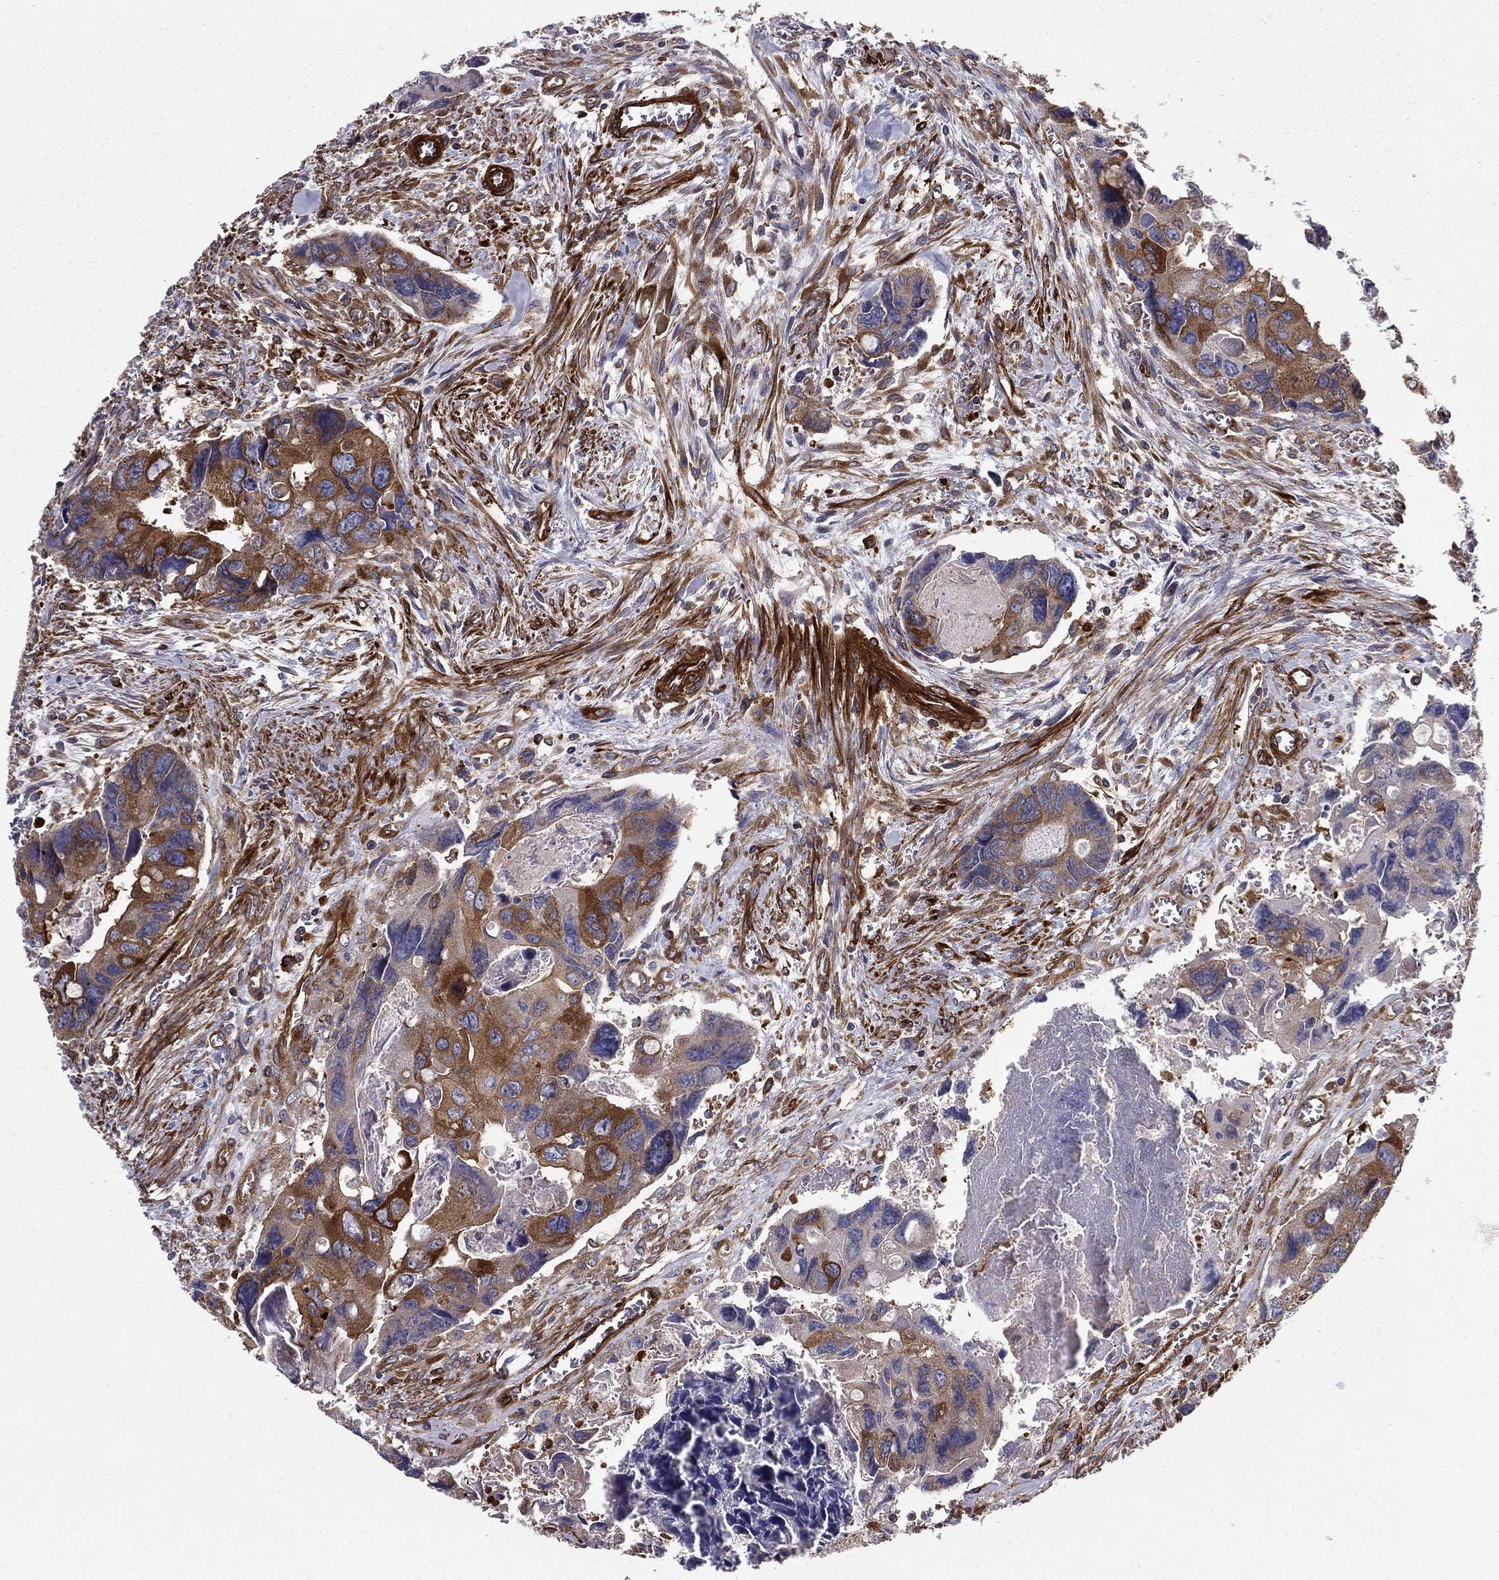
{"staining": {"intensity": "strong", "quantity": "<25%", "location": "cytoplasmic/membranous"}, "tissue": "colorectal cancer", "cell_type": "Tumor cells", "image_type": "cancer", "snomed": [{"axis": "morphology", "description": "Adenocarcinoma, NOS"}, {"axis": "topography", "description": "Rectum"}], "caption": "Protein analysis of colorectal adenocarcinoma tissue demonstrates strong cytoplasmic/membranous expression in about <25% of tumor cells. (DAB (3,3'-diaminobenzidine) IHC with brightfield microscopy, high magnification).", "gene": "EHBP1L1", "patient": {"sex": "male", "age": 62}}